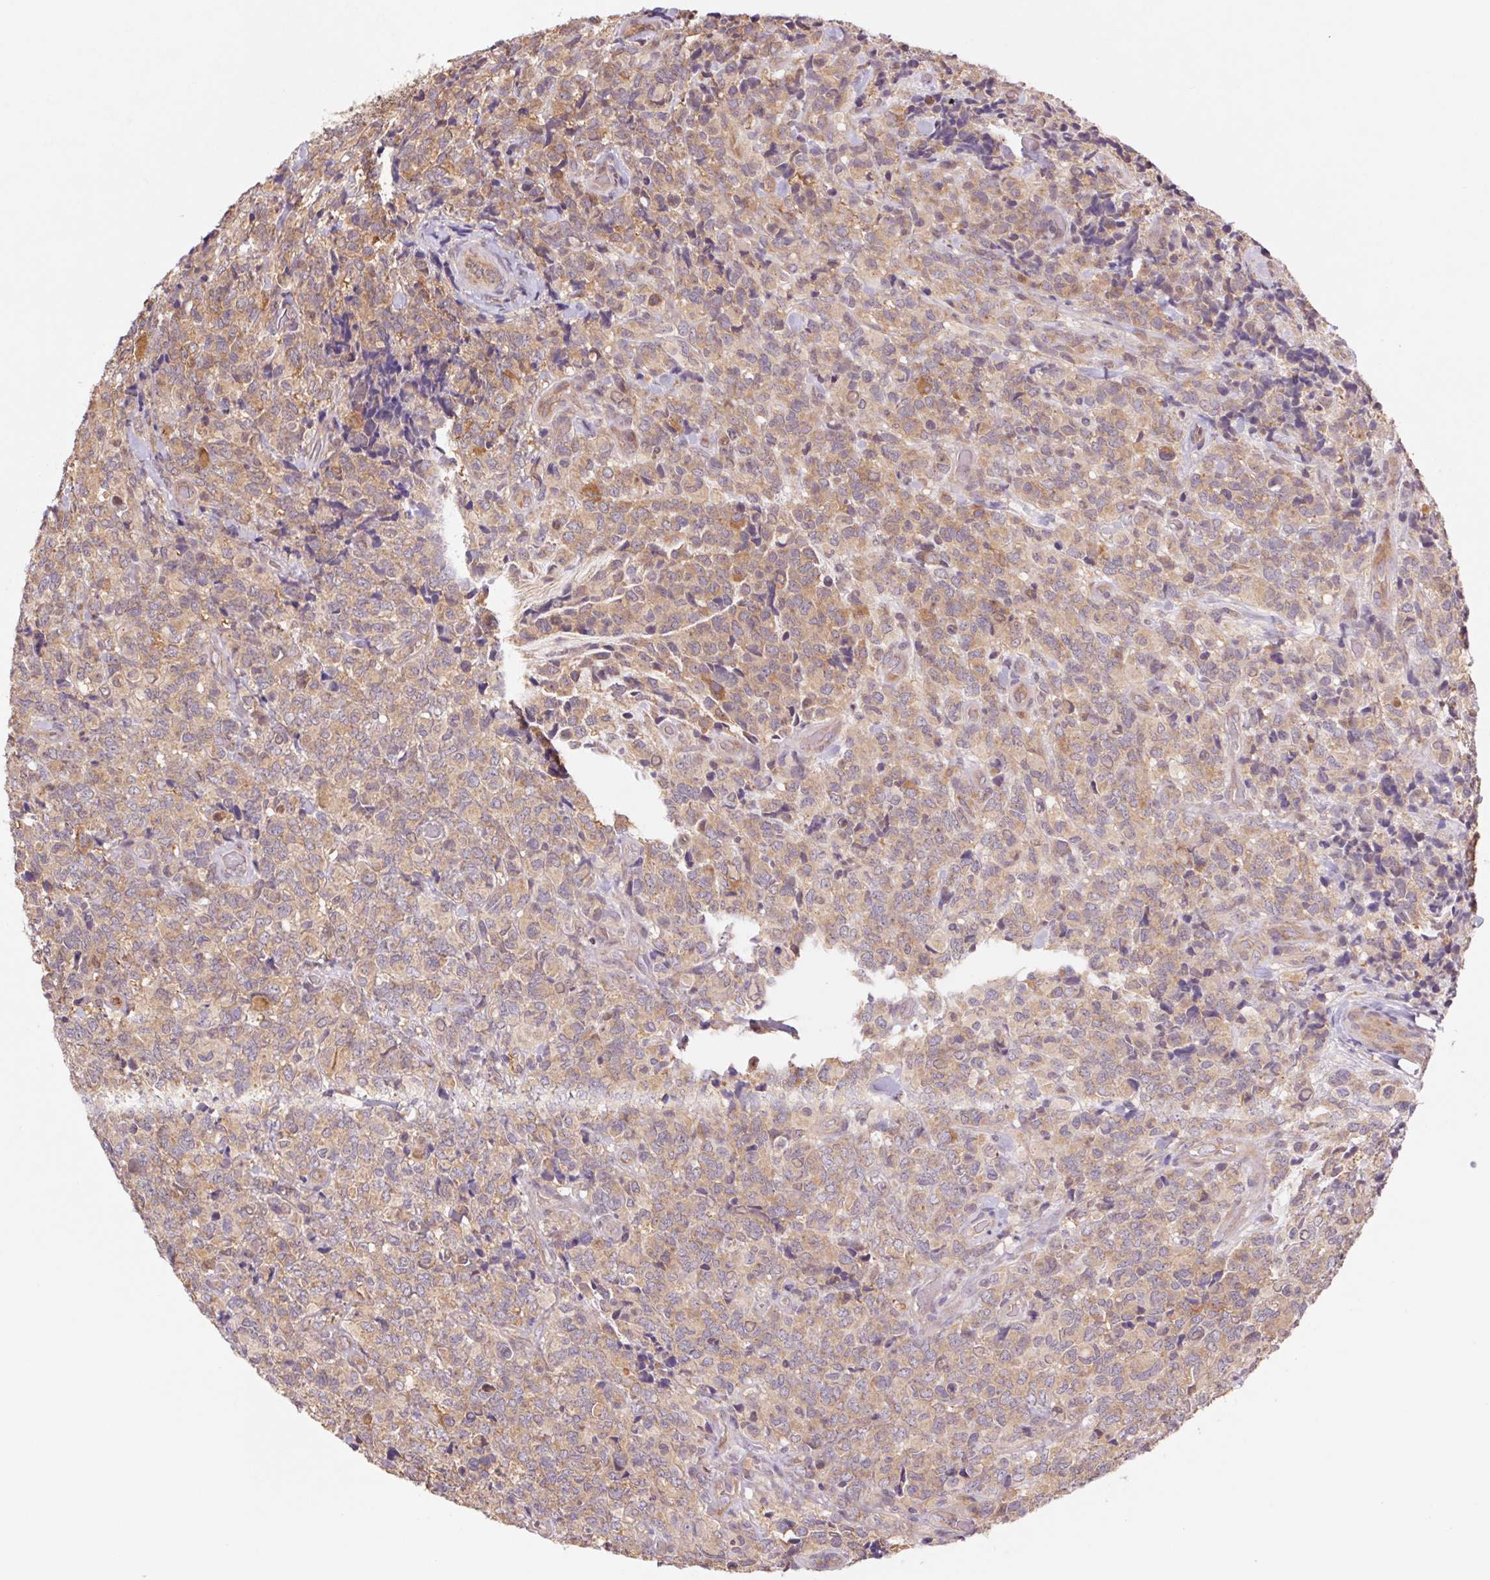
{"staining": {"intensity": "weak", "quantity": "25%-75%", "location": "cytoplasmic/membranous,nuclear"}, "tissue": "glioma", "cell_type": "Tumor cells", "image_type": "cancer", "snomed": [{"axis": "morphology", "description": "Glioma, malignant, High grade"}, {"axis": "topography", "description": "Brain"}], "caption": "Approximately 25%-75% of tumor cells in human malignant glioma (high-grade) display weak cytoplasmic/membranous and nuclear protein positivity as visualized by brown immunohistochemical staining.", "gene": "RRM1", "patient": {"sex": "male", "age": 39}}